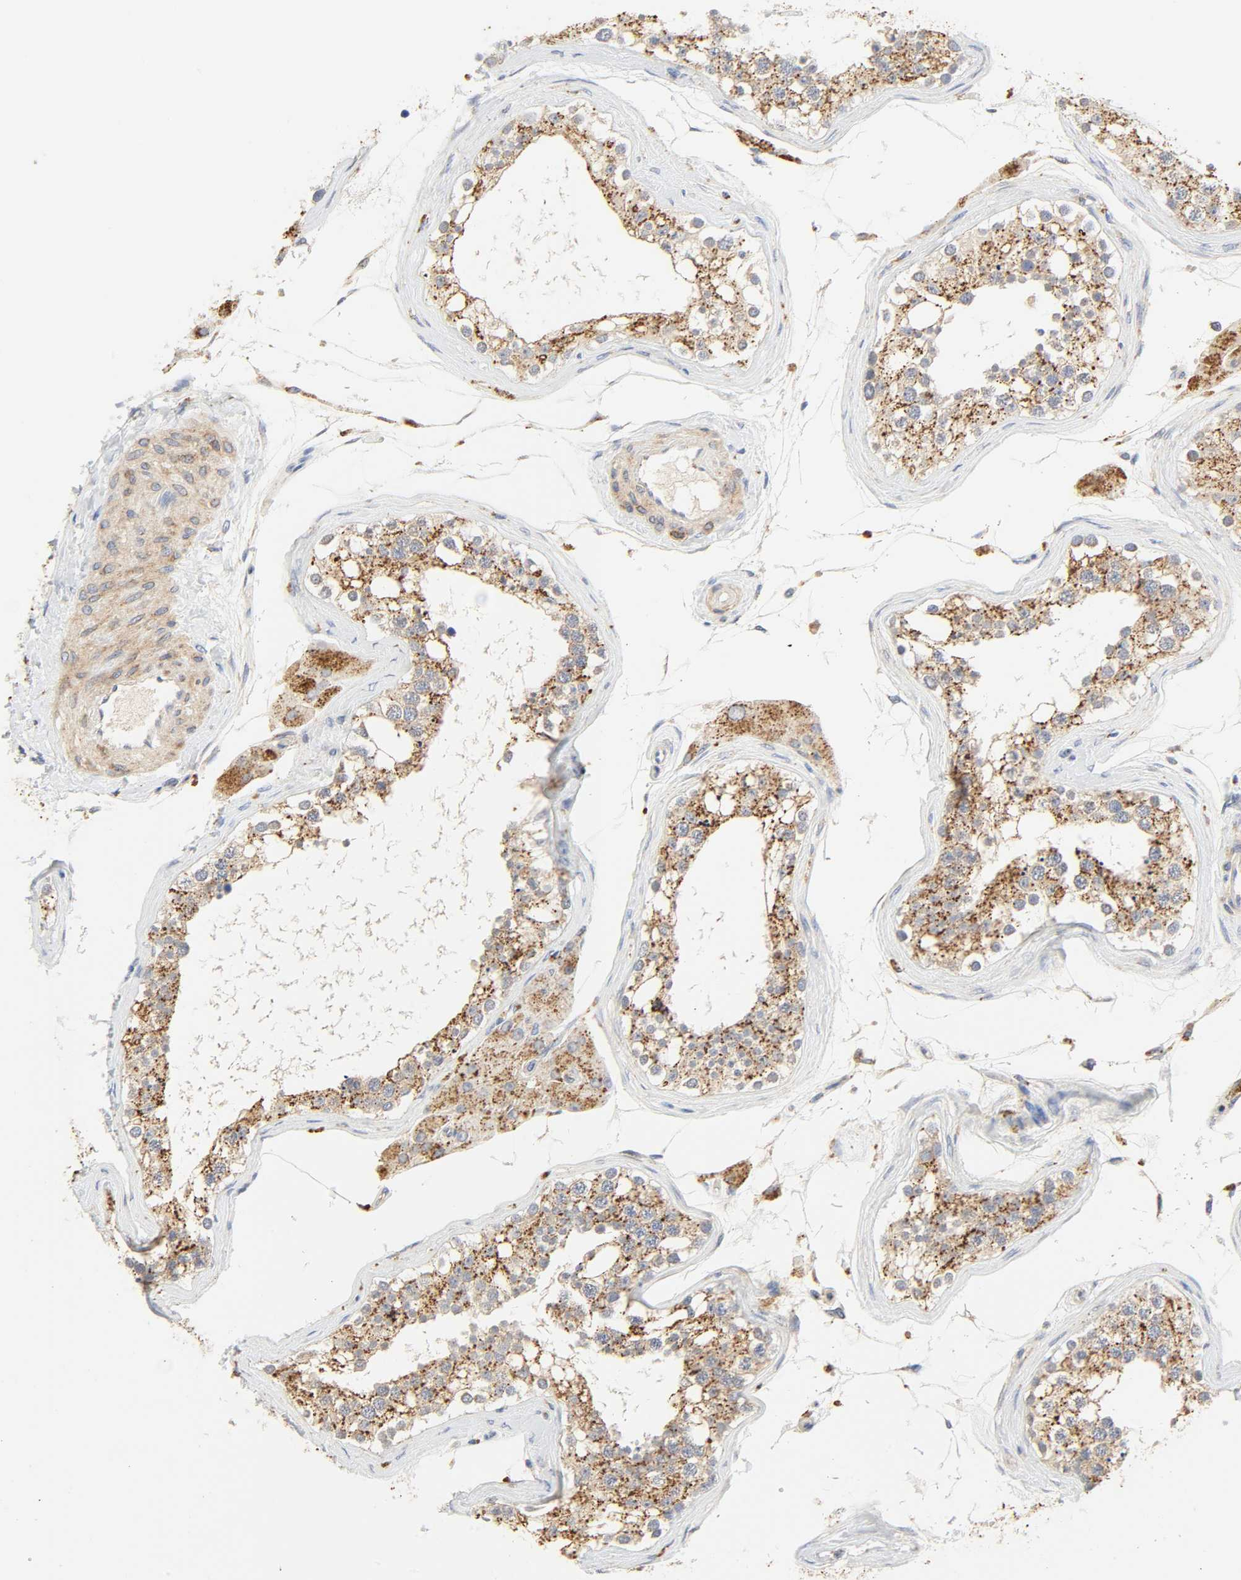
{"staining": {"intensity": "moderate", "quantity": ">75%", "location": "cytoplasmic/membranous"}, "tissue": "testis", "cell_type": "Cells in seminiferous ducts", "image_type": "normal", "snomed": [{"axis": "morphology", "description": "Normal tissue, NOS"}, {"axis": "topography", "description": "Testis"}], "caption": "Approximately >75% of cells in seminiferous ducts in normal testis display moderate cytoplasmic/membranous protein positivity as visualized by brown immunohistochemical staining.", "gene": "CAMK2A", "patient": {"sex": "male", "age": 68}}